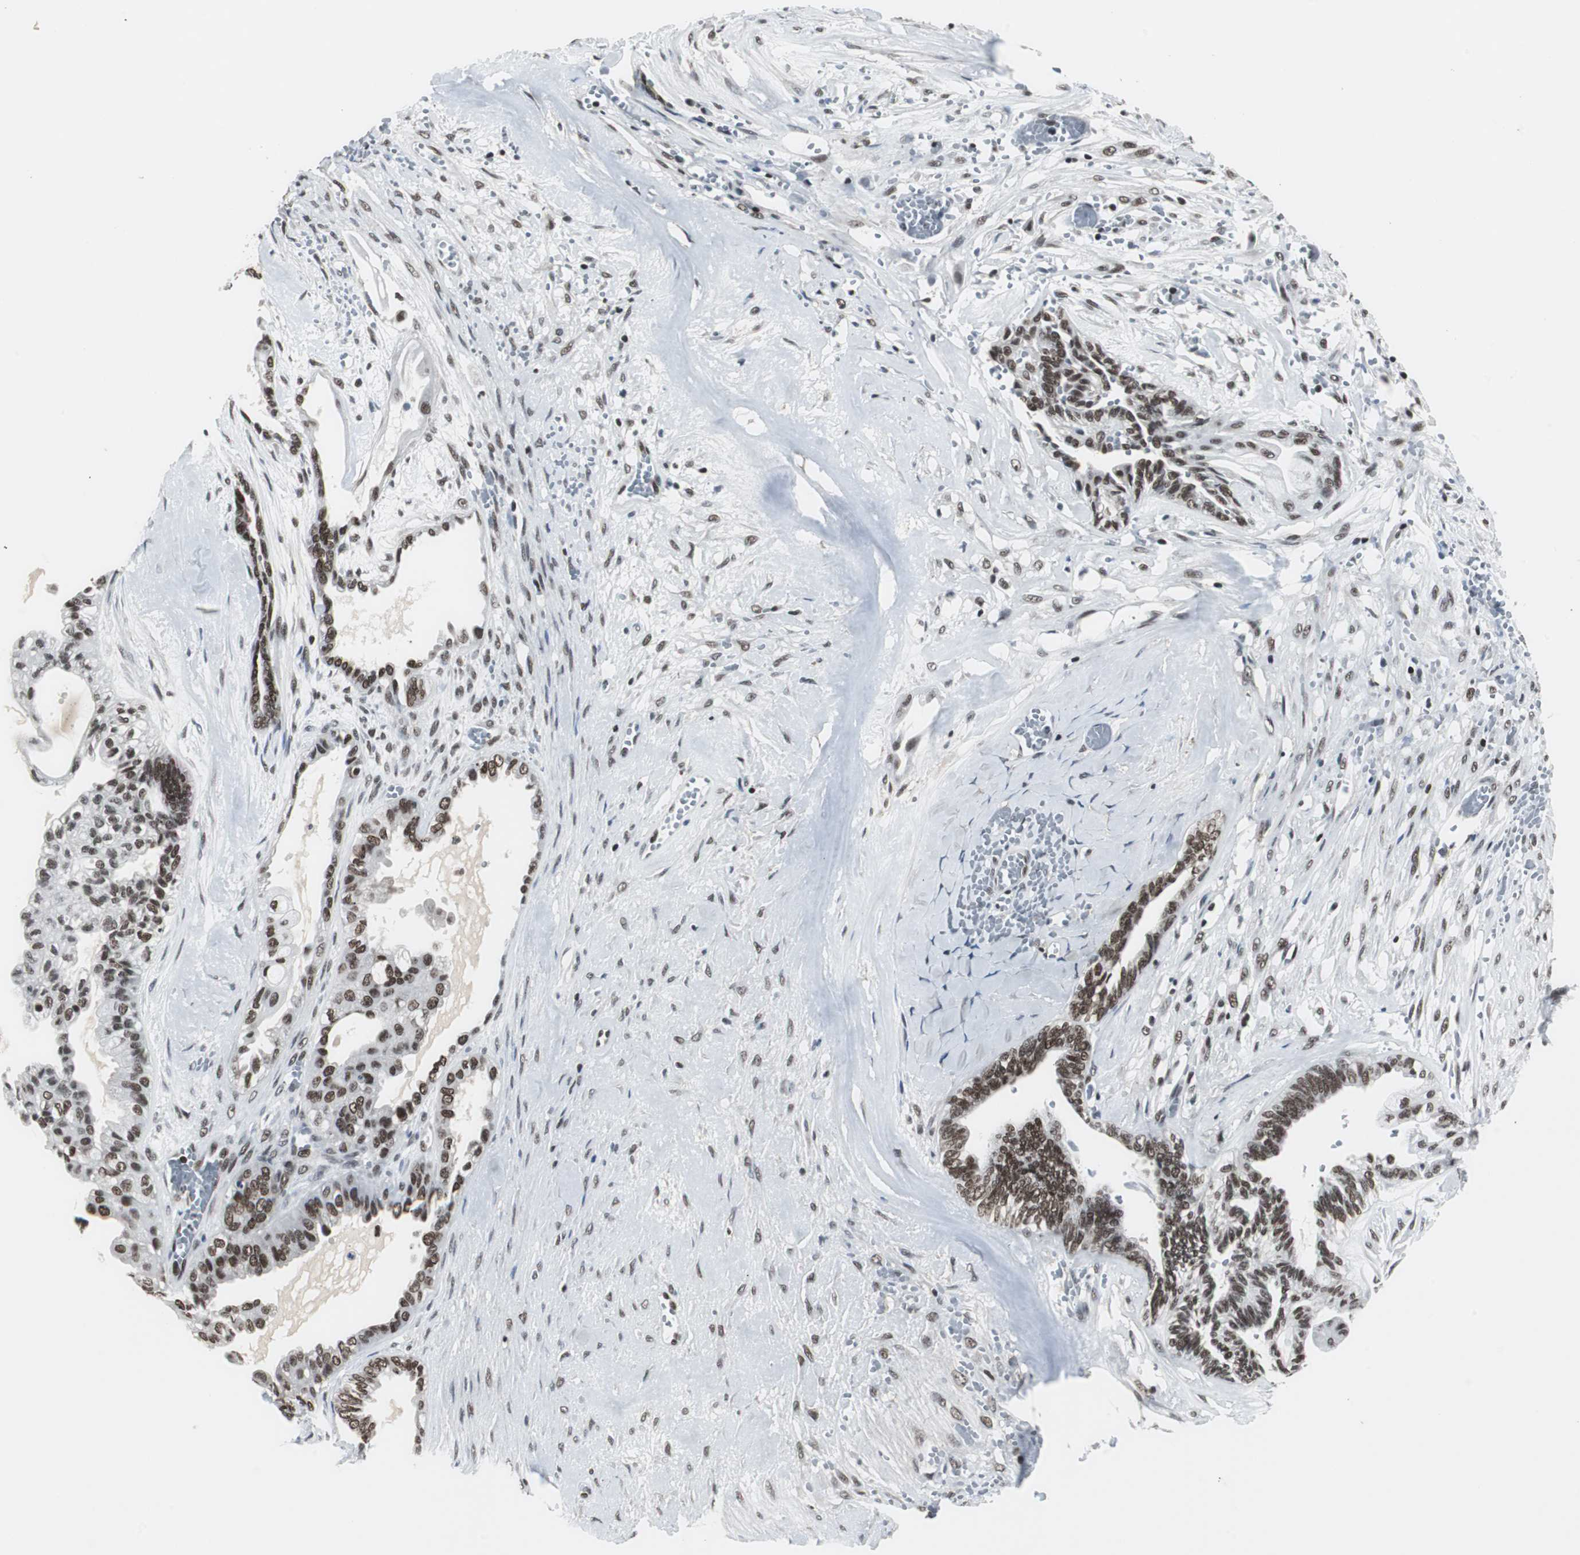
{"staining": {"intensity": "moderate", "quantity": ">75%", "location": "nuclear"}, "tissue": "ovarian cancer", "cell_type": "Tumor cells", "image_type": "cancer", "snomed": [{"axis": "morphology", "description": "Carcinoma, NOS"}, {"axis": "morphology", "description": "Carcinoma, endometroid"}, {"axis": "topography", "description": "Ovary"}], "caption": "Immunohistochemistry (IHC) micrograph of endometroid carcinoma (ovarian) stained for a protein (brown), which exhibits medium levels of moderate nuclear expression in about >75% of tumor cells.", "gene": "RAD9A", "patient": {"sex": "female", "age": 50}}